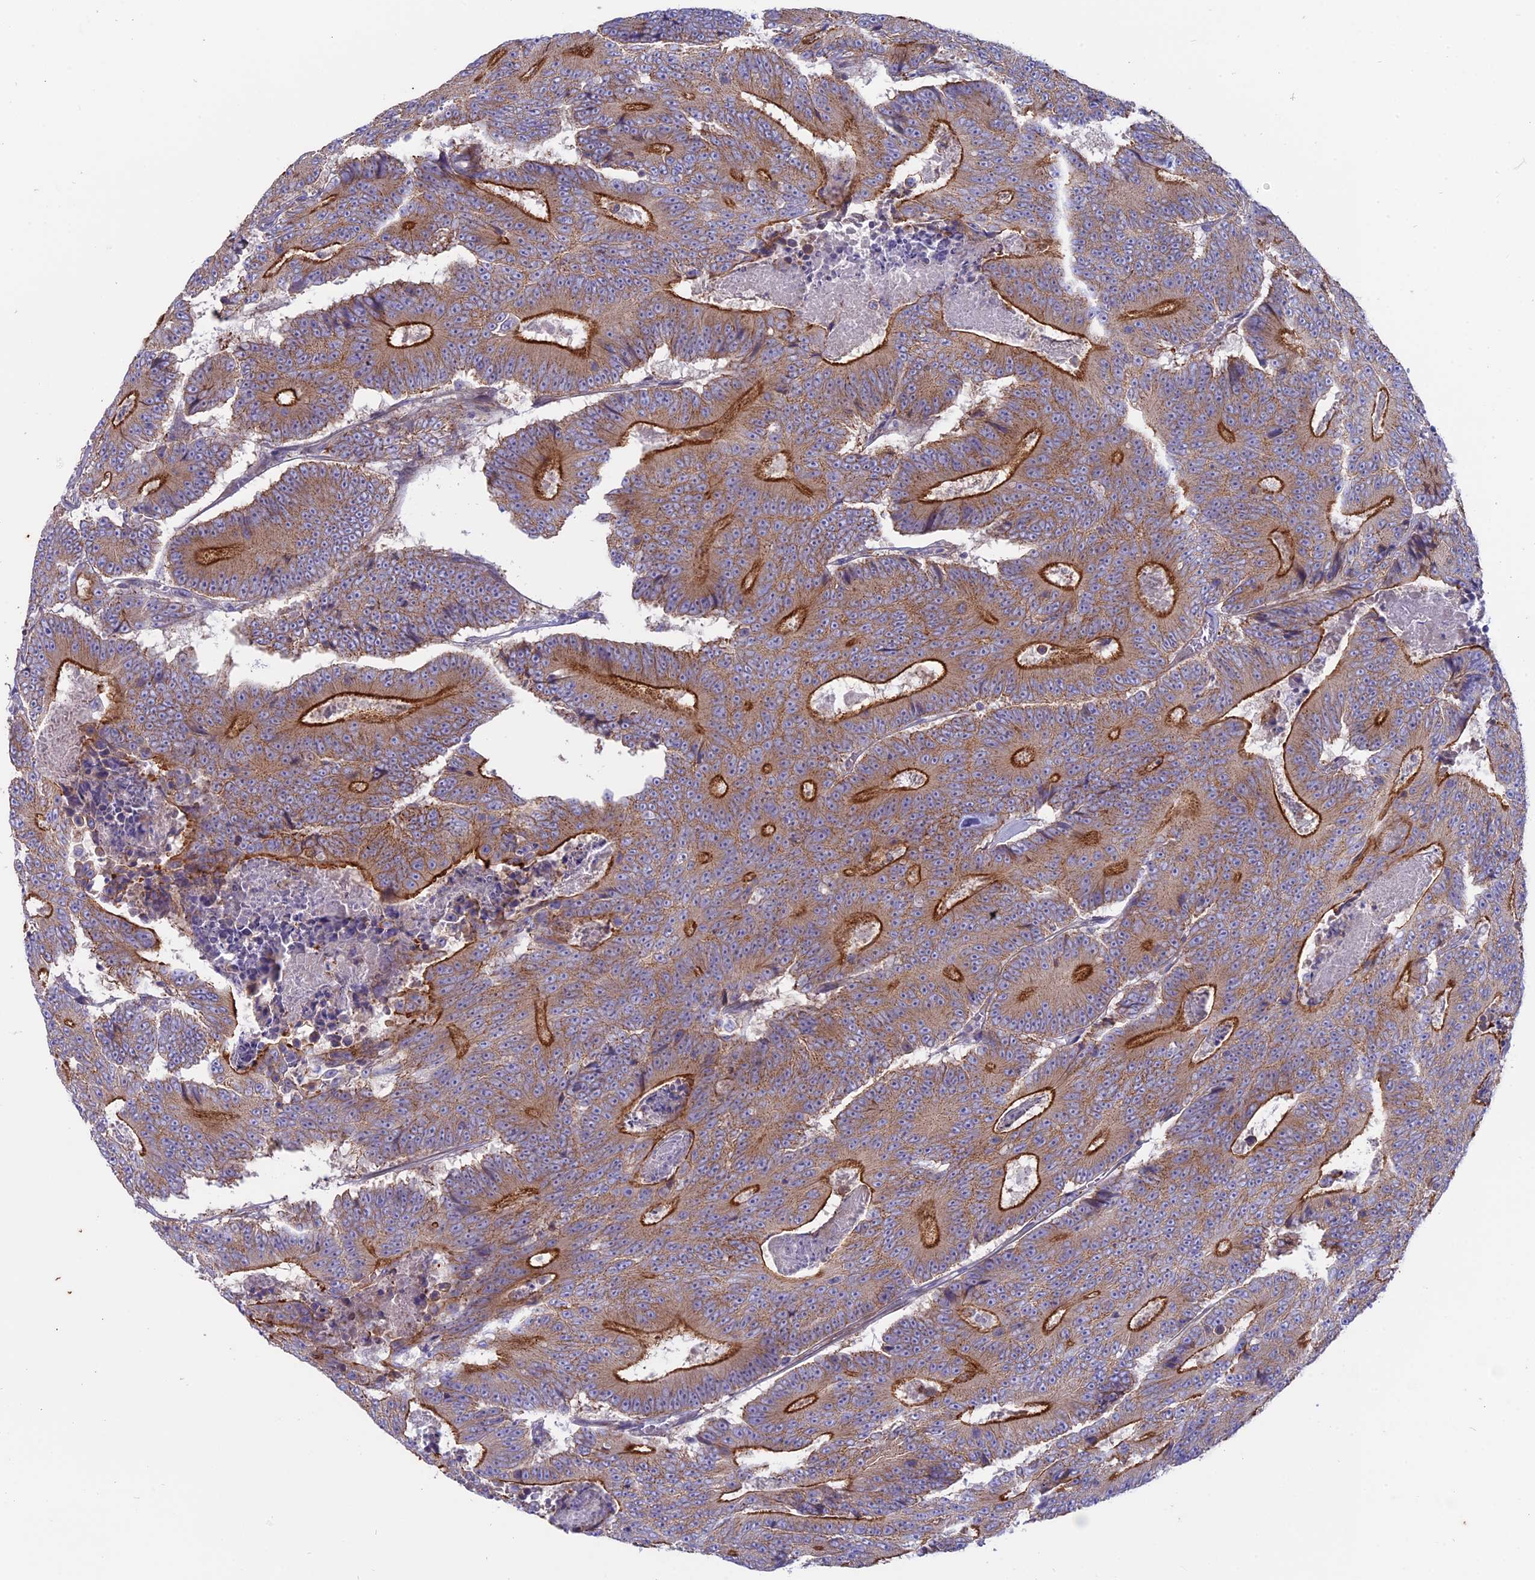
{"staining": {"intensity": "strong", "quantity": ">75%", "location": "cytoplasmic/membranous"}, "tissue": "colorectal cancer", "cell_type": "Tumor cells", "image_type": "cancer", "snomed": [{"axis": "morphology", "description": "Adenocarcinoma, NOS"}, {"axis": "topography", "description": "Colon"}], "caption": "Human colorectal cancer stained with a protein marker demonstrates strong staining in tumor cells.", "gene": "MYO5B", "patient": {"sex": "male", "age": 83}}